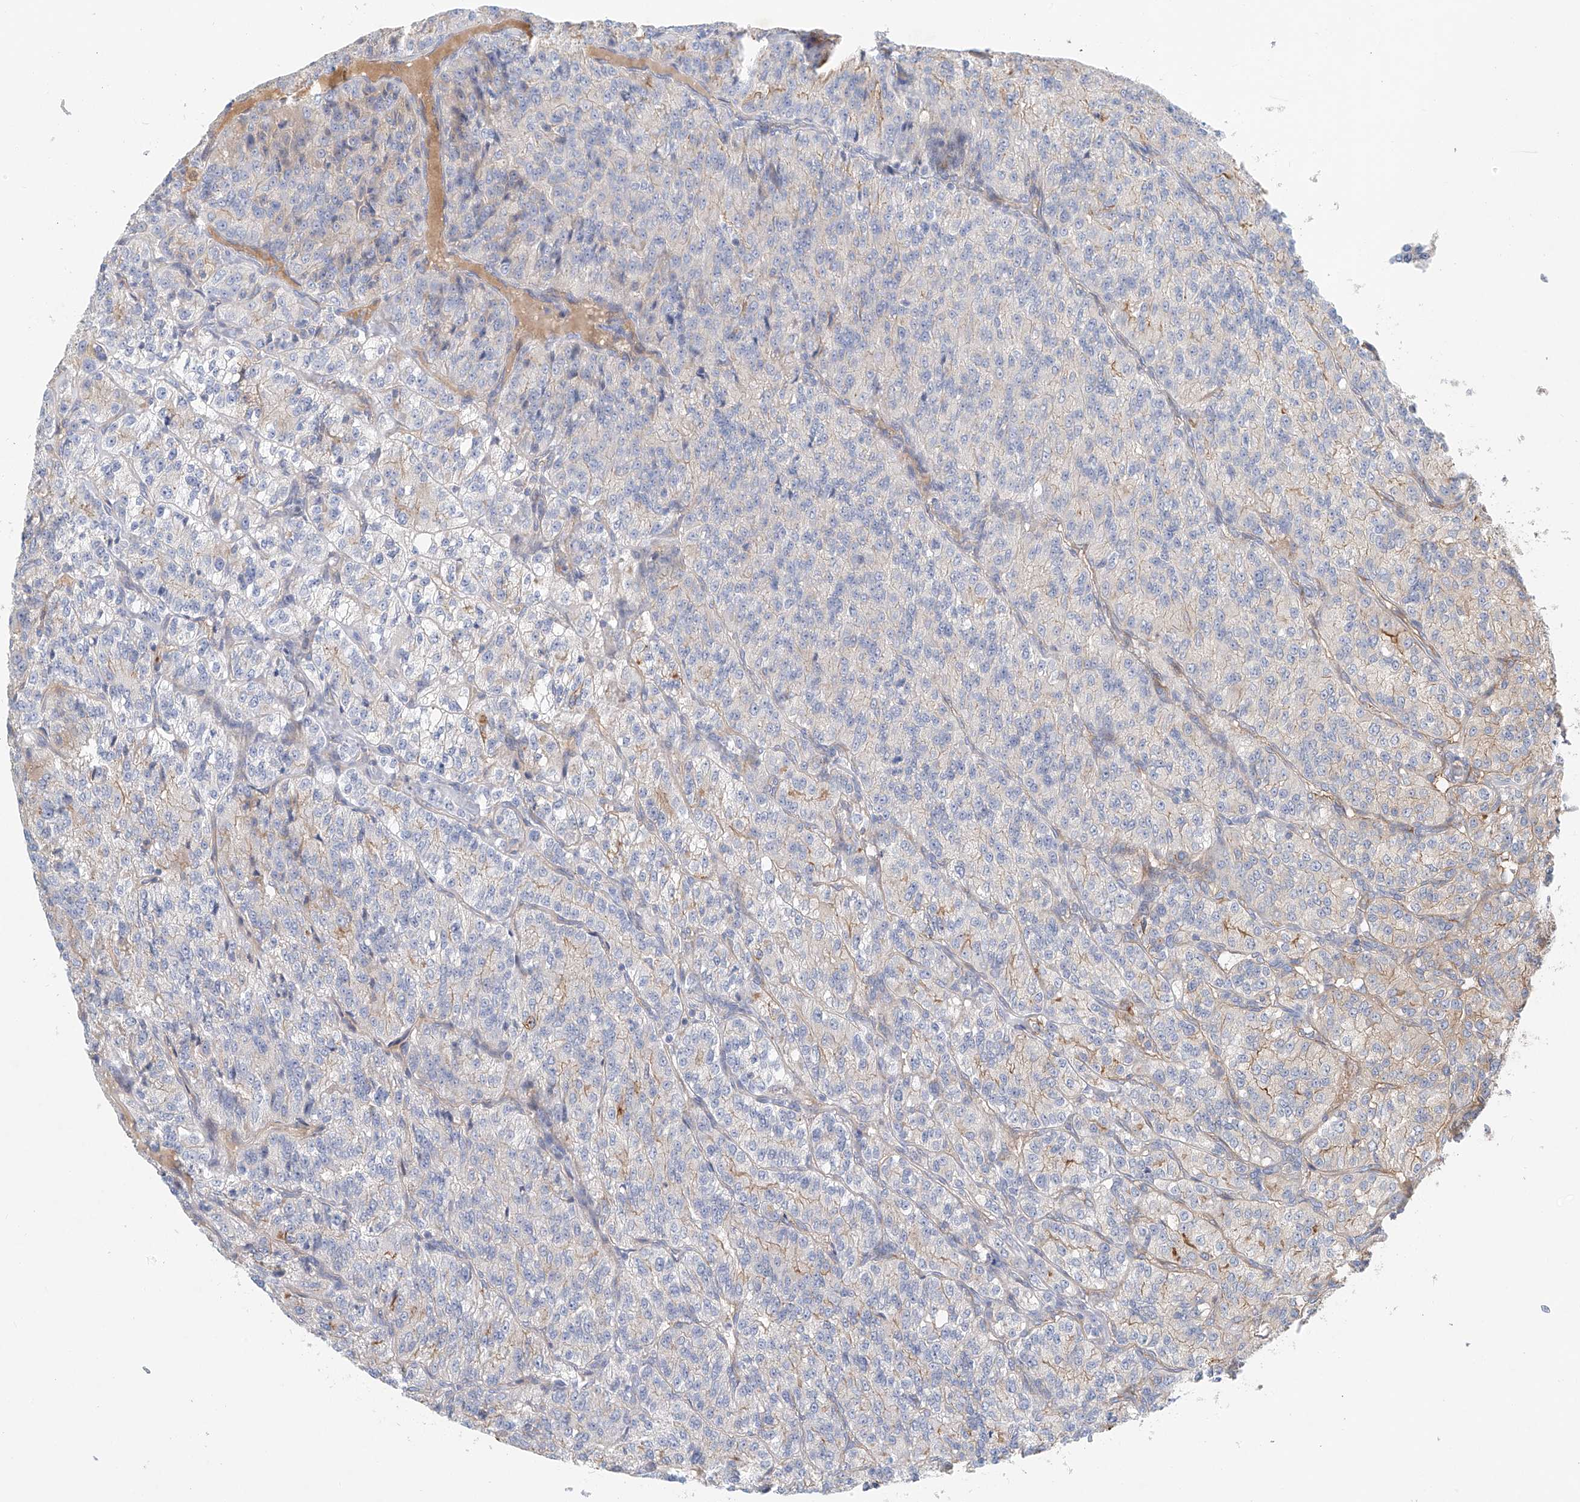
{"staining": {"intensity": "weak", "quantity": "<25%", "location": "cytoplasmic/membranous"}, "tissue": "renal cancer", "cell_type": "Tumor cells", "image_type": "cancer", "snomed": [{"axis": "morphology", "description": "Adenocarcinoma, NOS"}, {"axis": "topography", "description": "Kidney"}], "caption": "Tumor cells show no significant staining in renal adenocarcinoma. (DAB (3,3'-diaminobenzidine) IHC, high magnification).", "gene": "FRYL", "patient": {"sex": "female", "age": 63}}